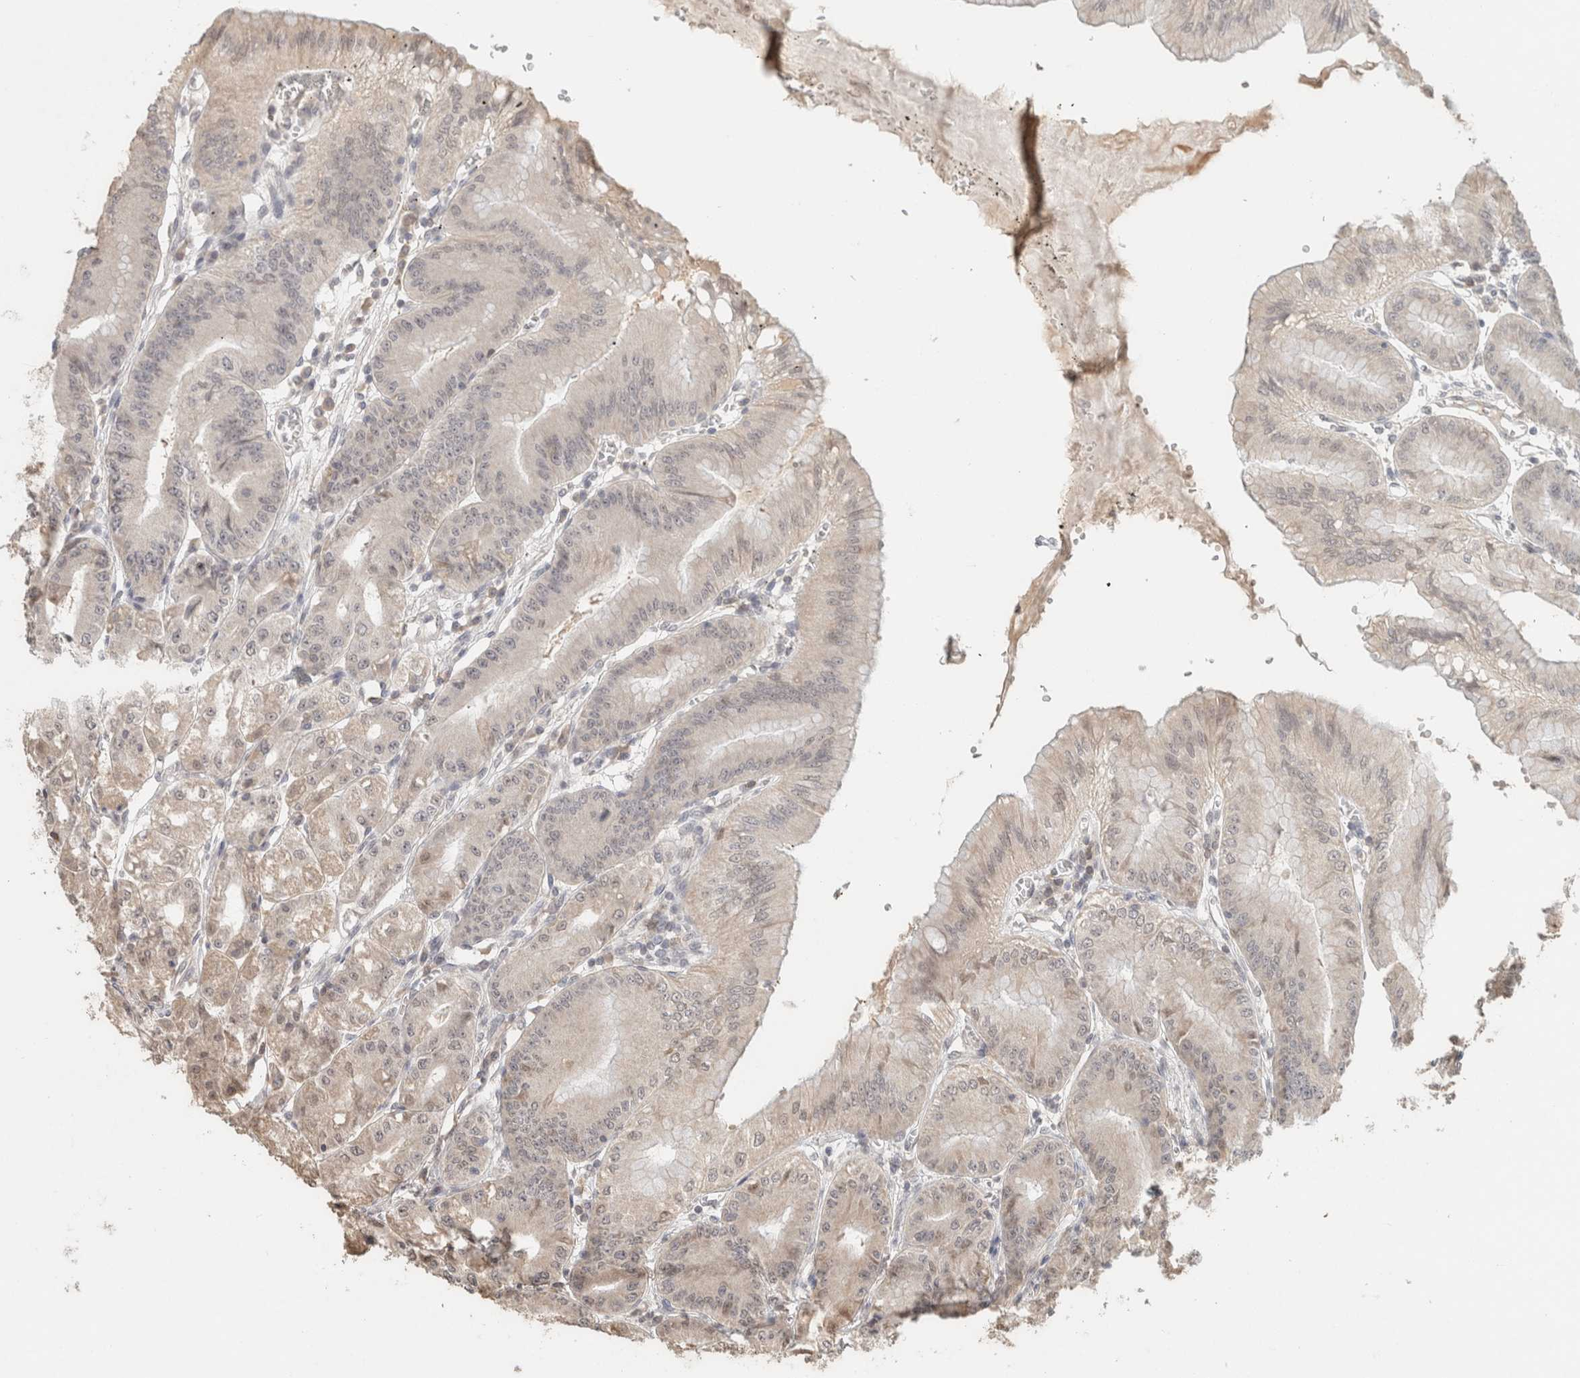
{"staining": {"intensity": "weak", "quantity": "25%-75%", "location": "cytoplasmic/membranous"}, "tissue": "stomach", "cell_type": "Glandular cells", "image_type": "normal", "snomed": [{"axis": "morphology", "description": "Normal tissue, NOS"}, {"axis": "topography", "description": "Stomach, lower"}], "caption": "Immunohistochemical staining of unremarkable human stomach displays low levels of weak cytoplasmic/membranous staining in approximately 25%-75% of glandular cells.", "gene": "TRAT1", "patient": {"sex": "male", "age": 71}}